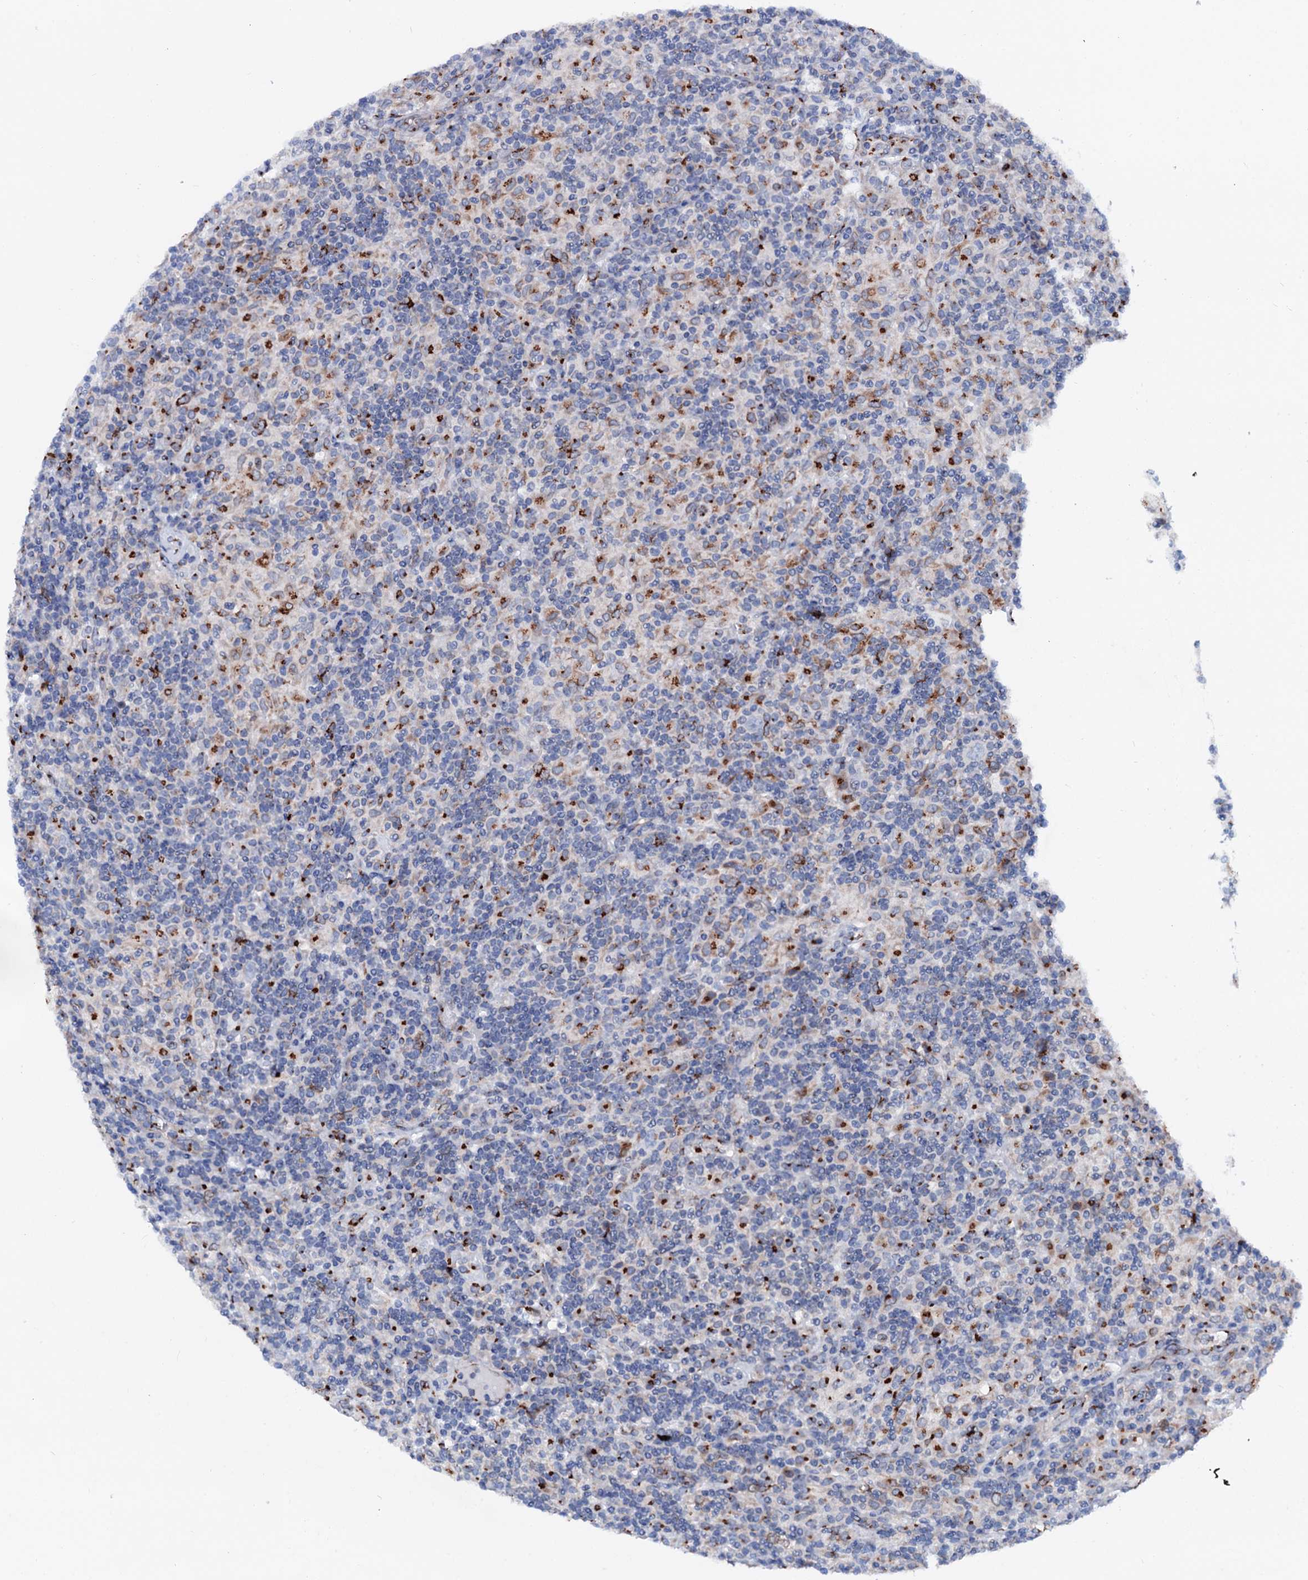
{"staining": {"intensity": "negative", "quantity": "none", "location": "none"}, "tissue": "lymphoma", "cell_type": "Tumor cells", "image_type": "cancer", "snomed": [{"axis": "morphology", "description": "Hodgkin's disease, NOS"}, {"axis": "topography", "description": "Lymph node"}], "caption": "Human lymphoma stained for a protein using IHC exhibits no staining in tumor cells.", "gene": "TMCO3", "patient": {"sex": "male", "age": 70}}